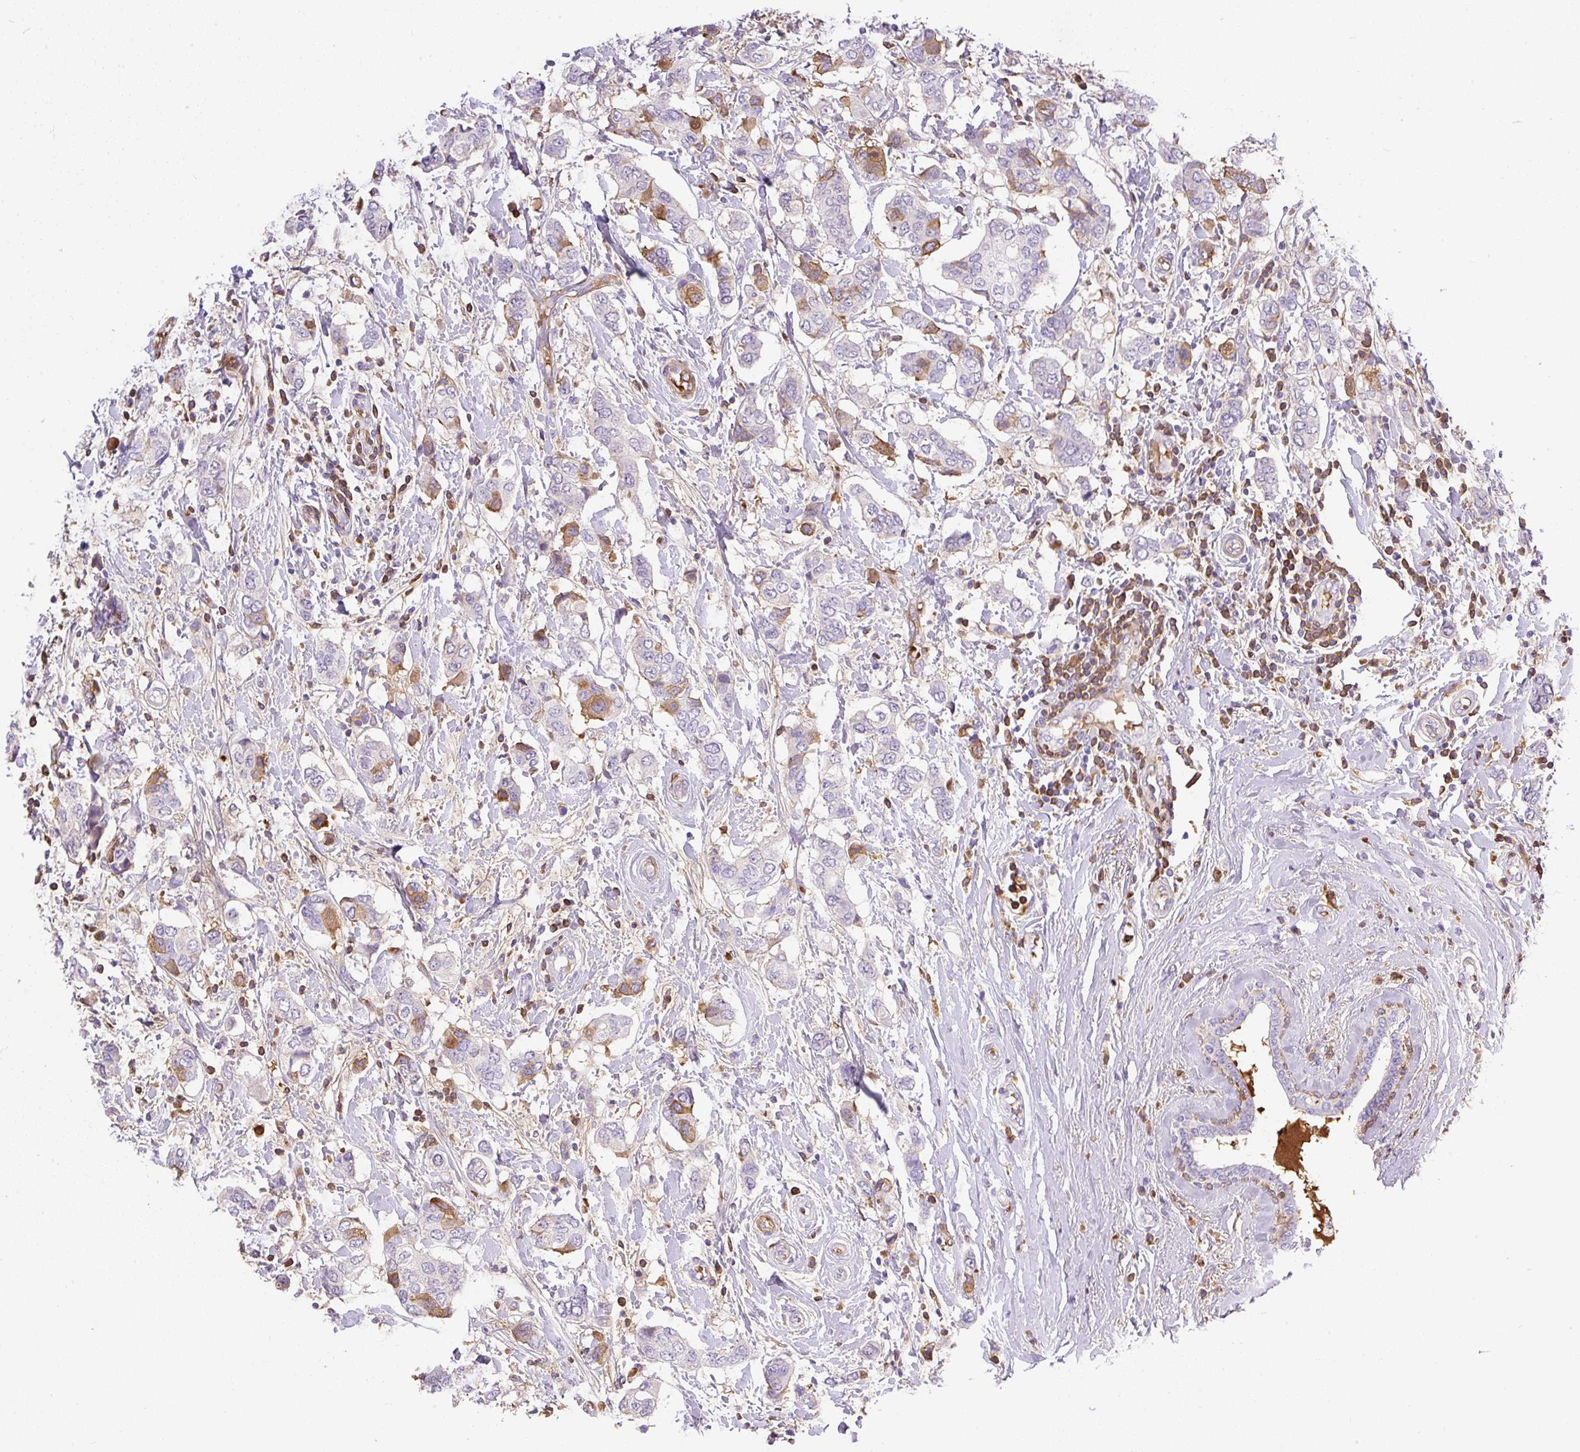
{"staining": {"intensity": "moderate", "quantity": "<25%", "location": "cytoplasmic/membranous"}, "tissue": "breast cancer", "cell_type": "Tumor cells", "image_type": "cancer", "snomed": [{"axis": "morphology", "description": "Lobular carcinoma"}, {"axis": "topography", "description": "Breast"}], "caption": "This is a histology image of immunohistochemistry staining of breast cancer (lobular carcinoma), which shows moderate expression in the cytoplasmic/membranous of tumor cells.", "gene": "TDRD15", "patient": {"sex": "female", "age": 51}}